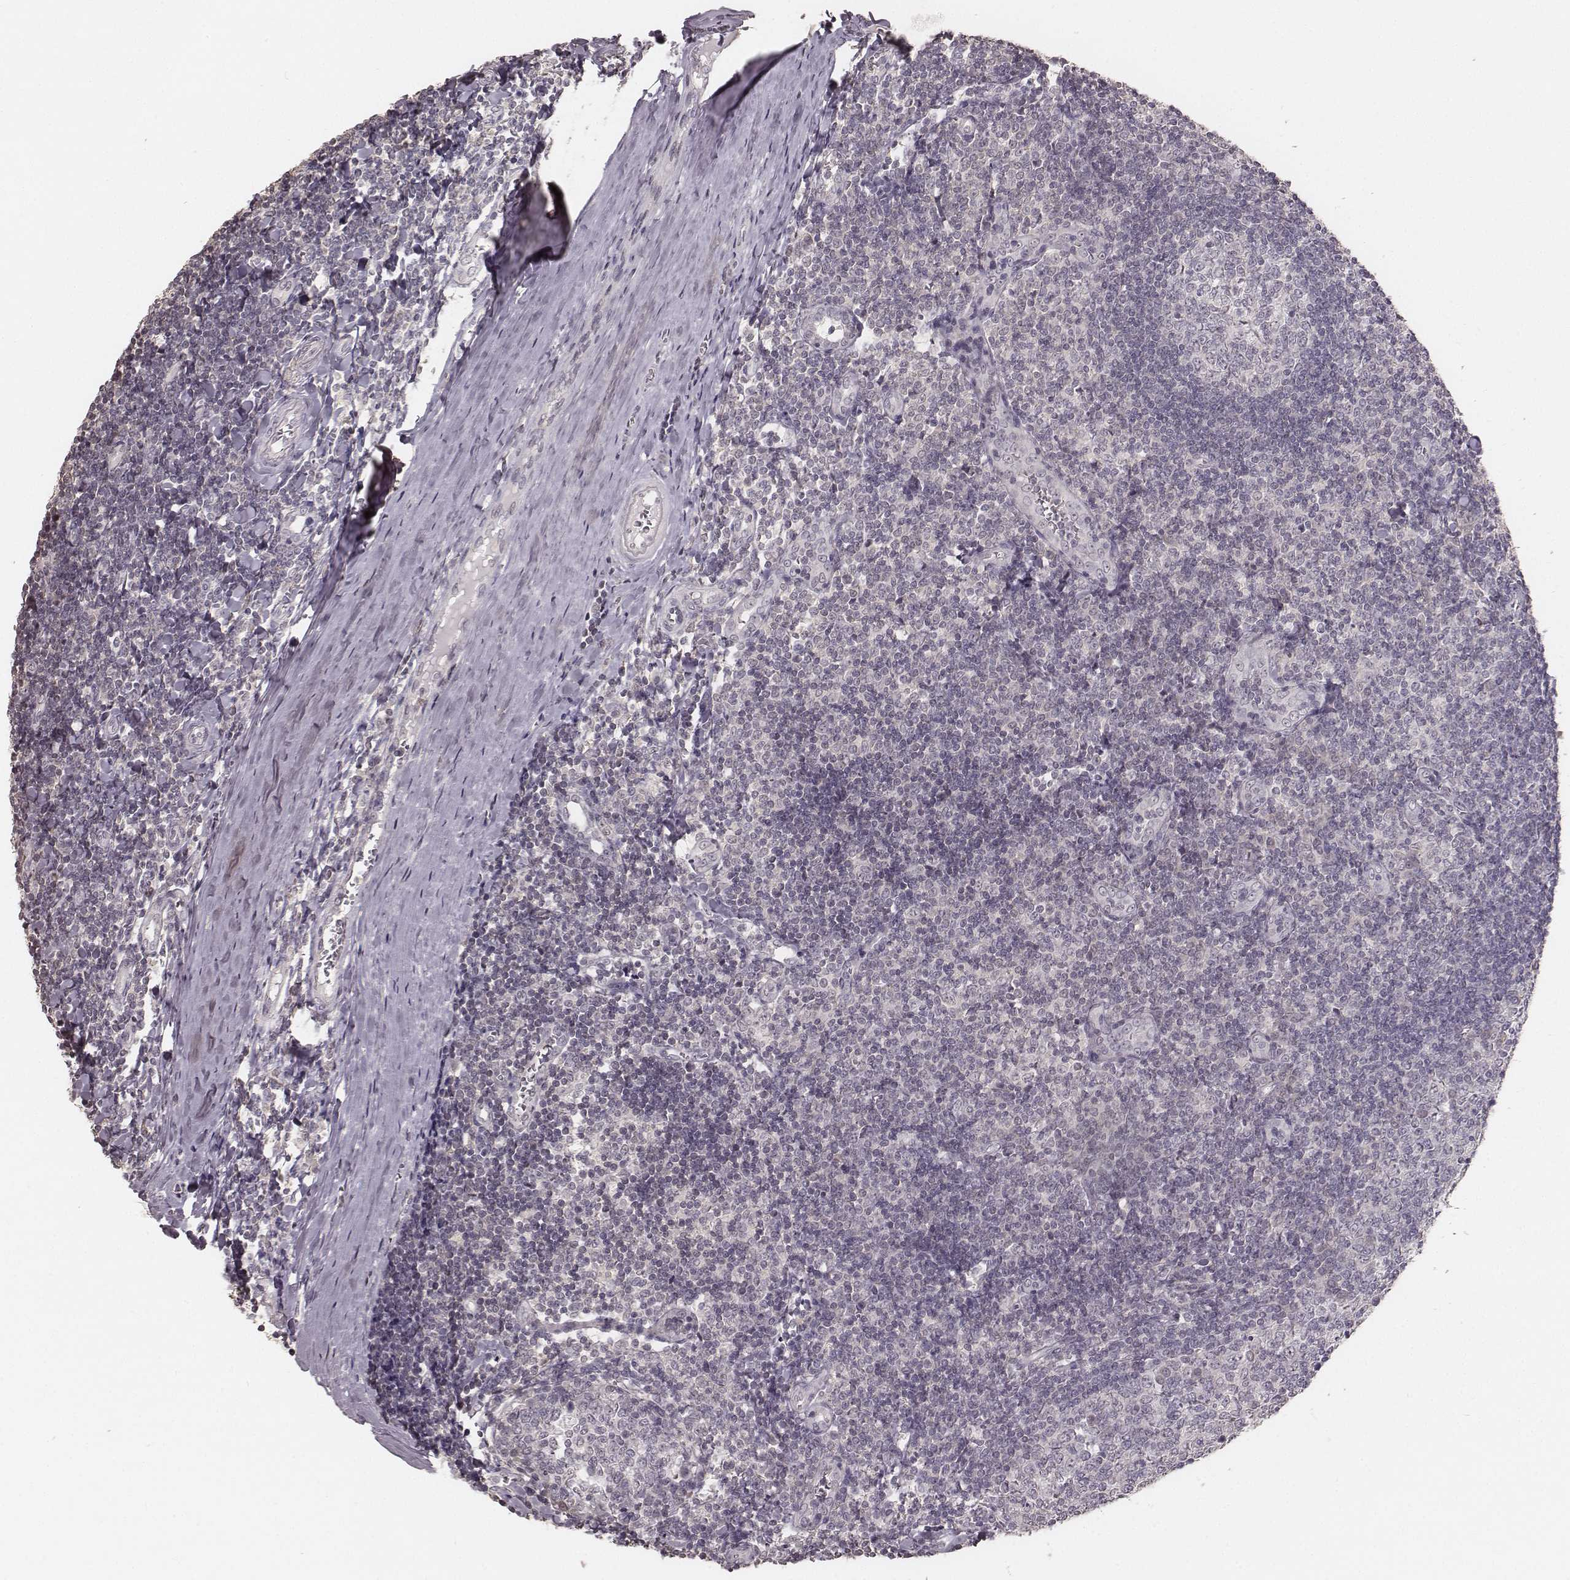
{"staining": {"intensity": "negative", "quantity": "none", "location": "none"}, "tissue": "tonsil", "cell_type": "Germinal center cells", "image_type": "normal", "snomed": [{"axis": "morphology", "description": "Normal tissue, NOS"}, {"axis": "topography", "description": "Tonsil"}], "caption": "Tonsil was stained to show a protein in brown. There is no significant expression in germinal center cells. (DAB immunohistochemistry (IHC), high magnification).", "gene": "LY6K", "patient": {"sex": "female", "age": 12}}